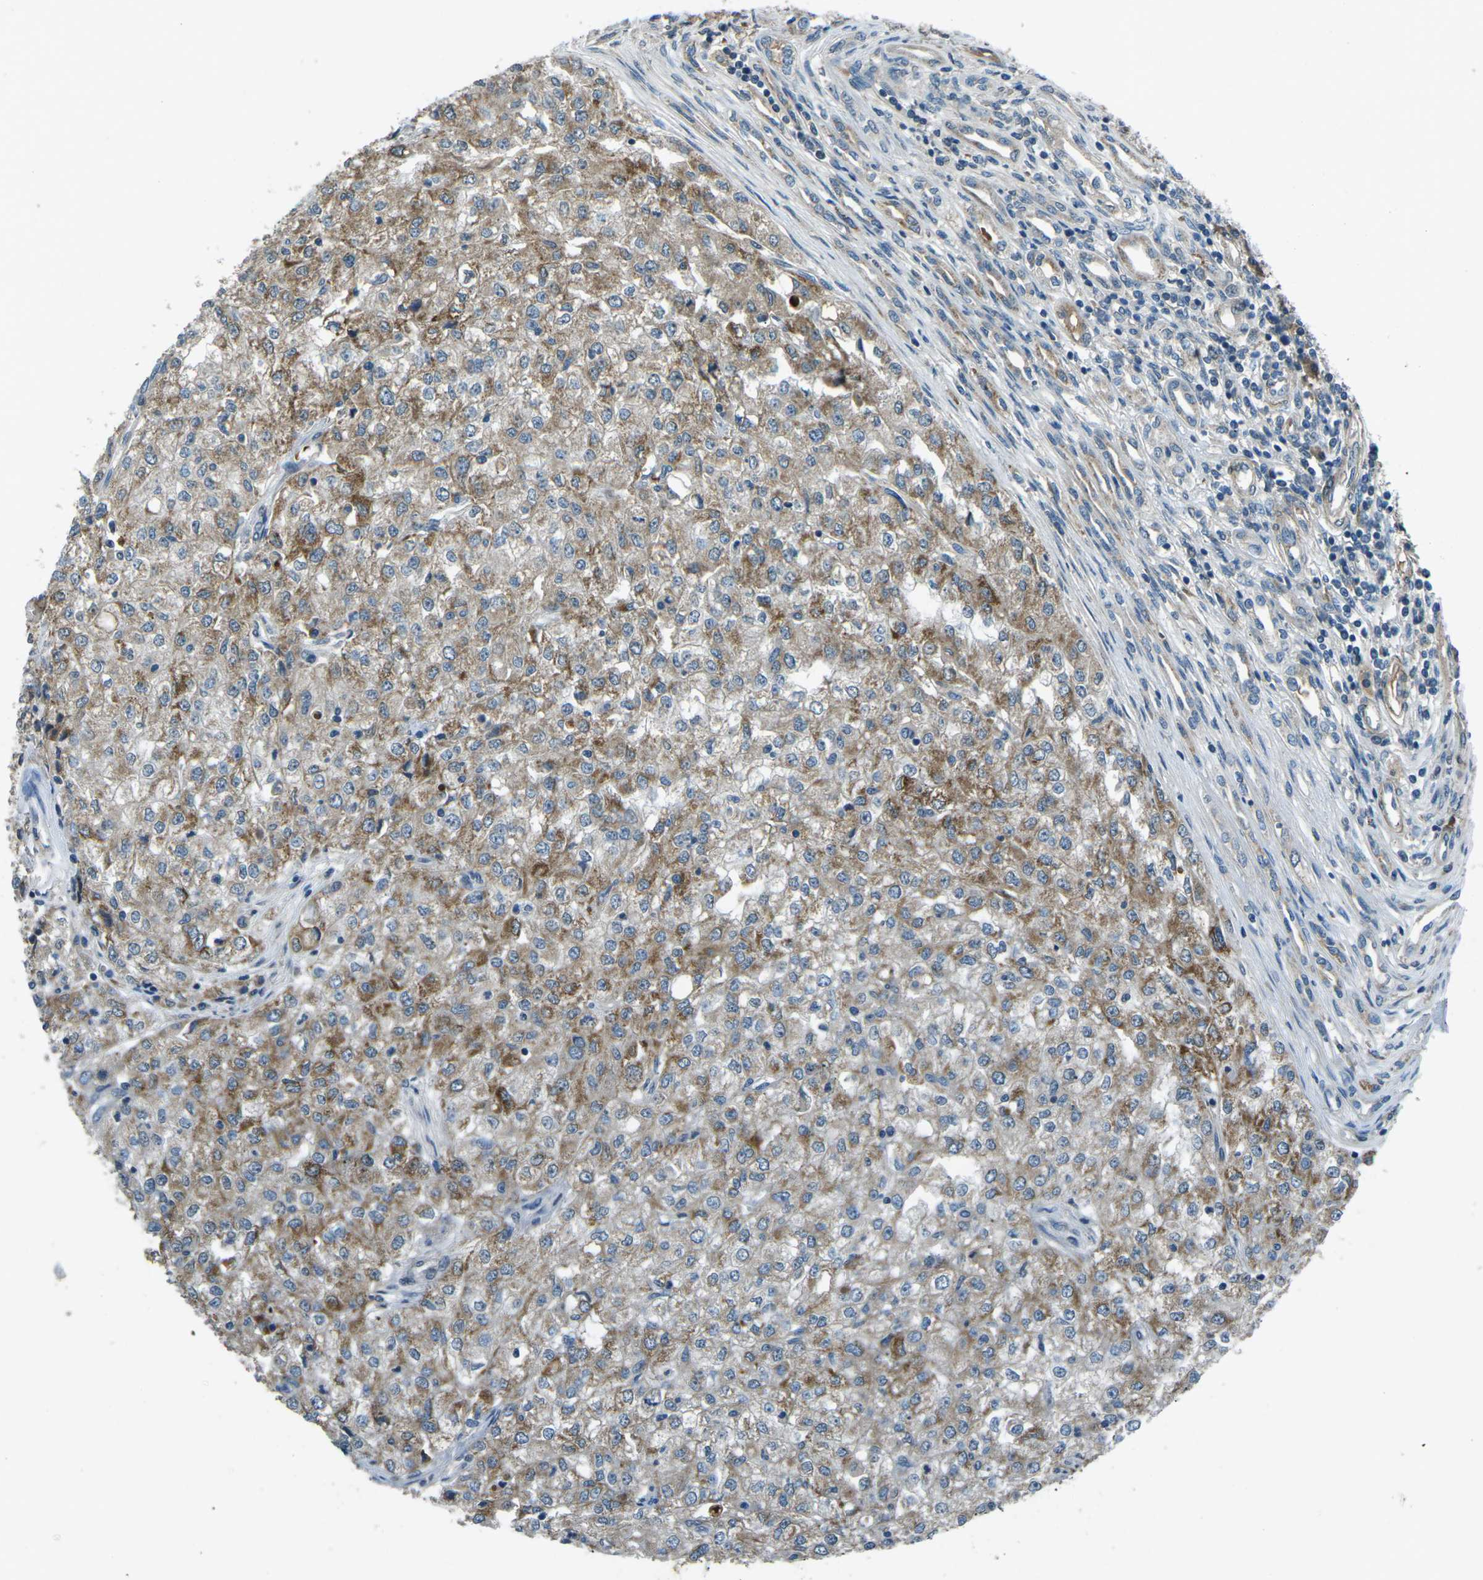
{"staining": {"intensity": "moderate", "quantity": ">75%", "location": "cytoplasmic/membranous"}, "tissue": "renal cancer", "cell_type": "Tumor cells", "image_type": "cancer", "snomed": [{"axis": "morphology", "description": "Adenocarcinoma, NOS"}, {"axis": "topography", "description": "Kidney"}], "caption": "Tumor cells demonstrate medium levels of moderate cytoplasmic/membranous staining in approximately >75% of cells in adenocarcinoma (renal).", "gene": "AFAP1", "patient": {"sex": "female", "age": 54}}